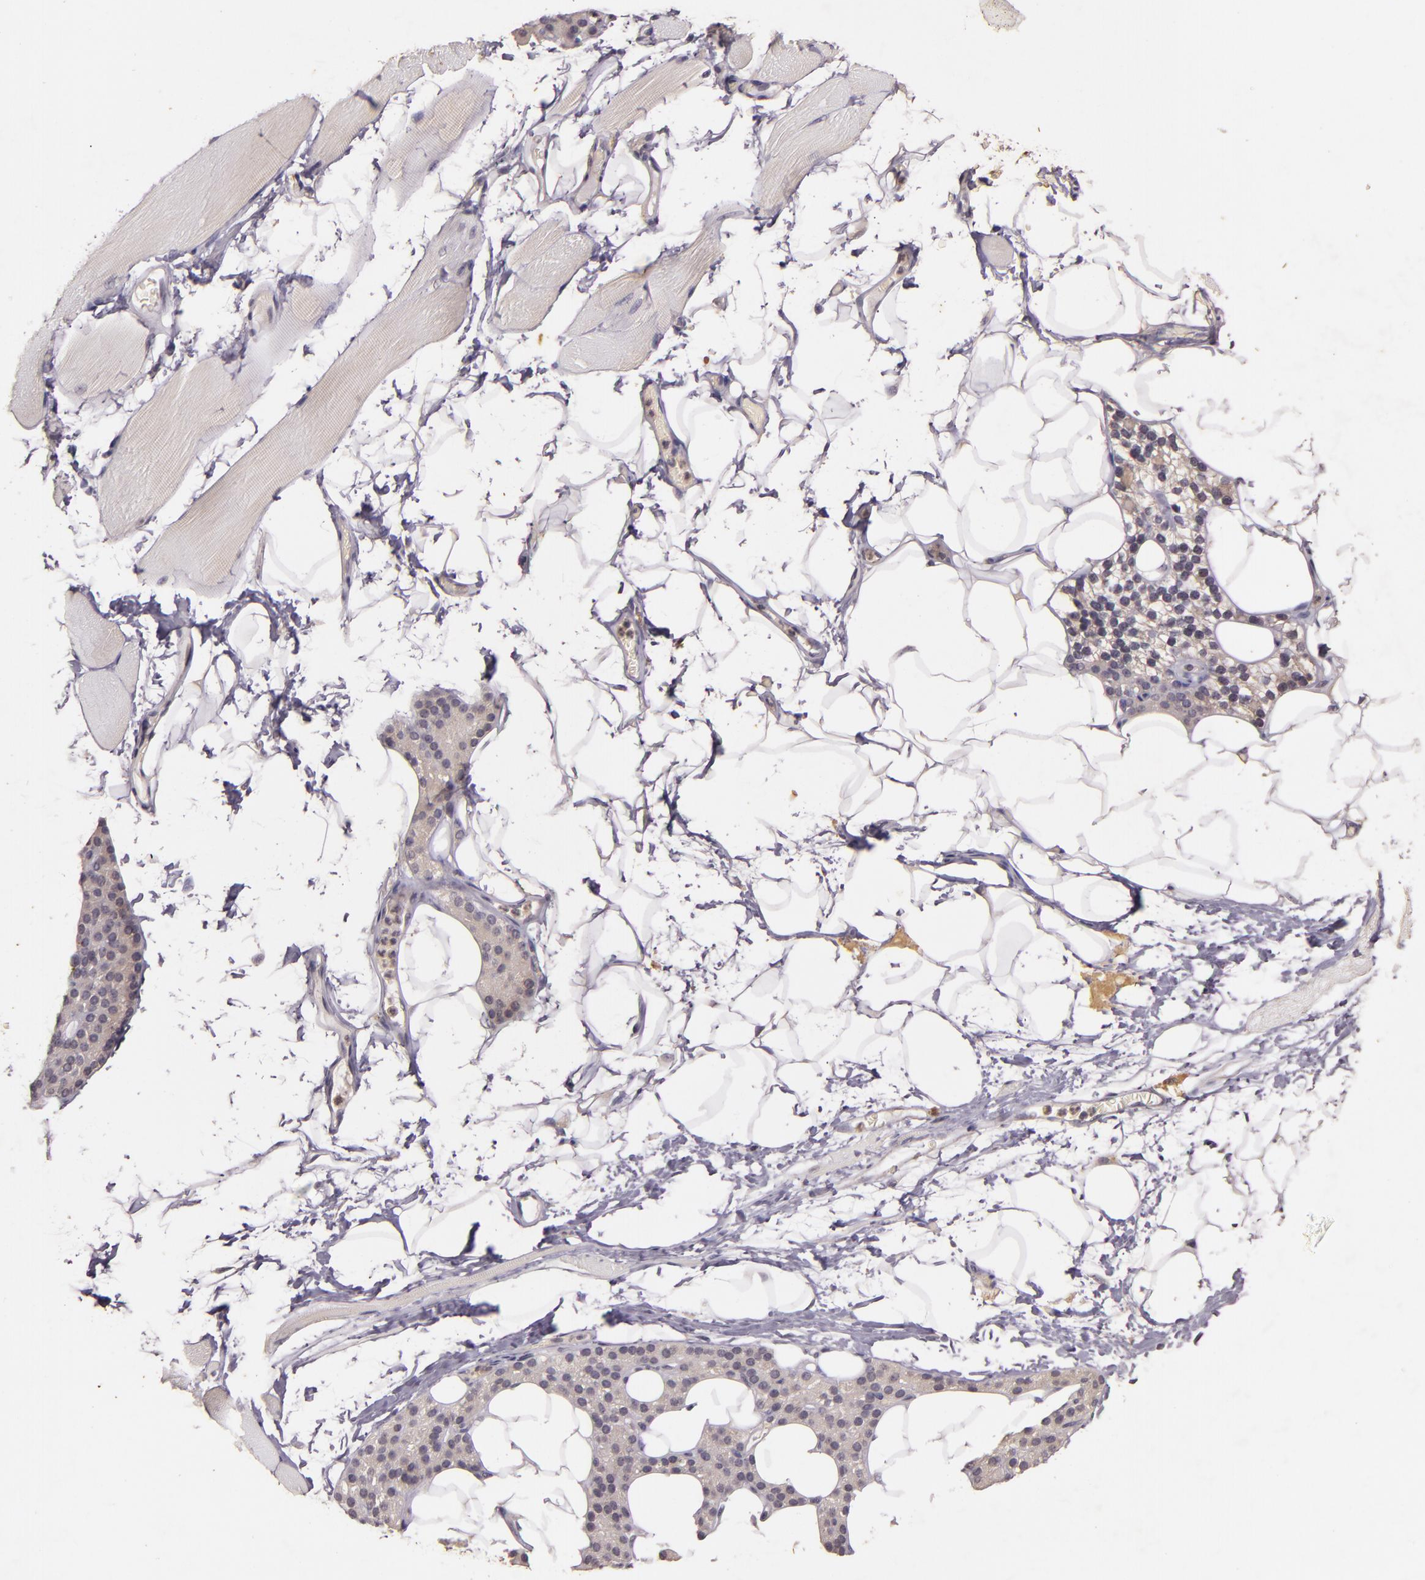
{"staining": {"intensity": "negative", "quantity": "none", "location": "none"}, "tissue": "skeletal muscle", "cell_type": "Myocytes", "image_type": "normal", "snomed": [{"axis": "morphology", "description": "Normal tissue, NOS"}, {"axis": "topography", "description": "Skeletal muscle"}, {"axis": "topography", "description": "Parathyroid gland"}], "caption": "Immunohistochemistry (IHC) photomicrograph of unremarkable skeletal muscle: human skeletal muscle stained with DAB reveals no significant protein expression in myocytes. Brightfield microscopy of IHC stained with DAB (3,3'-diaminobenzidine) (brown) and hematoxylin (blue), captured at high magnification.", "gene": "TFF1", "patient": {"sex": "female", "age": 37}}